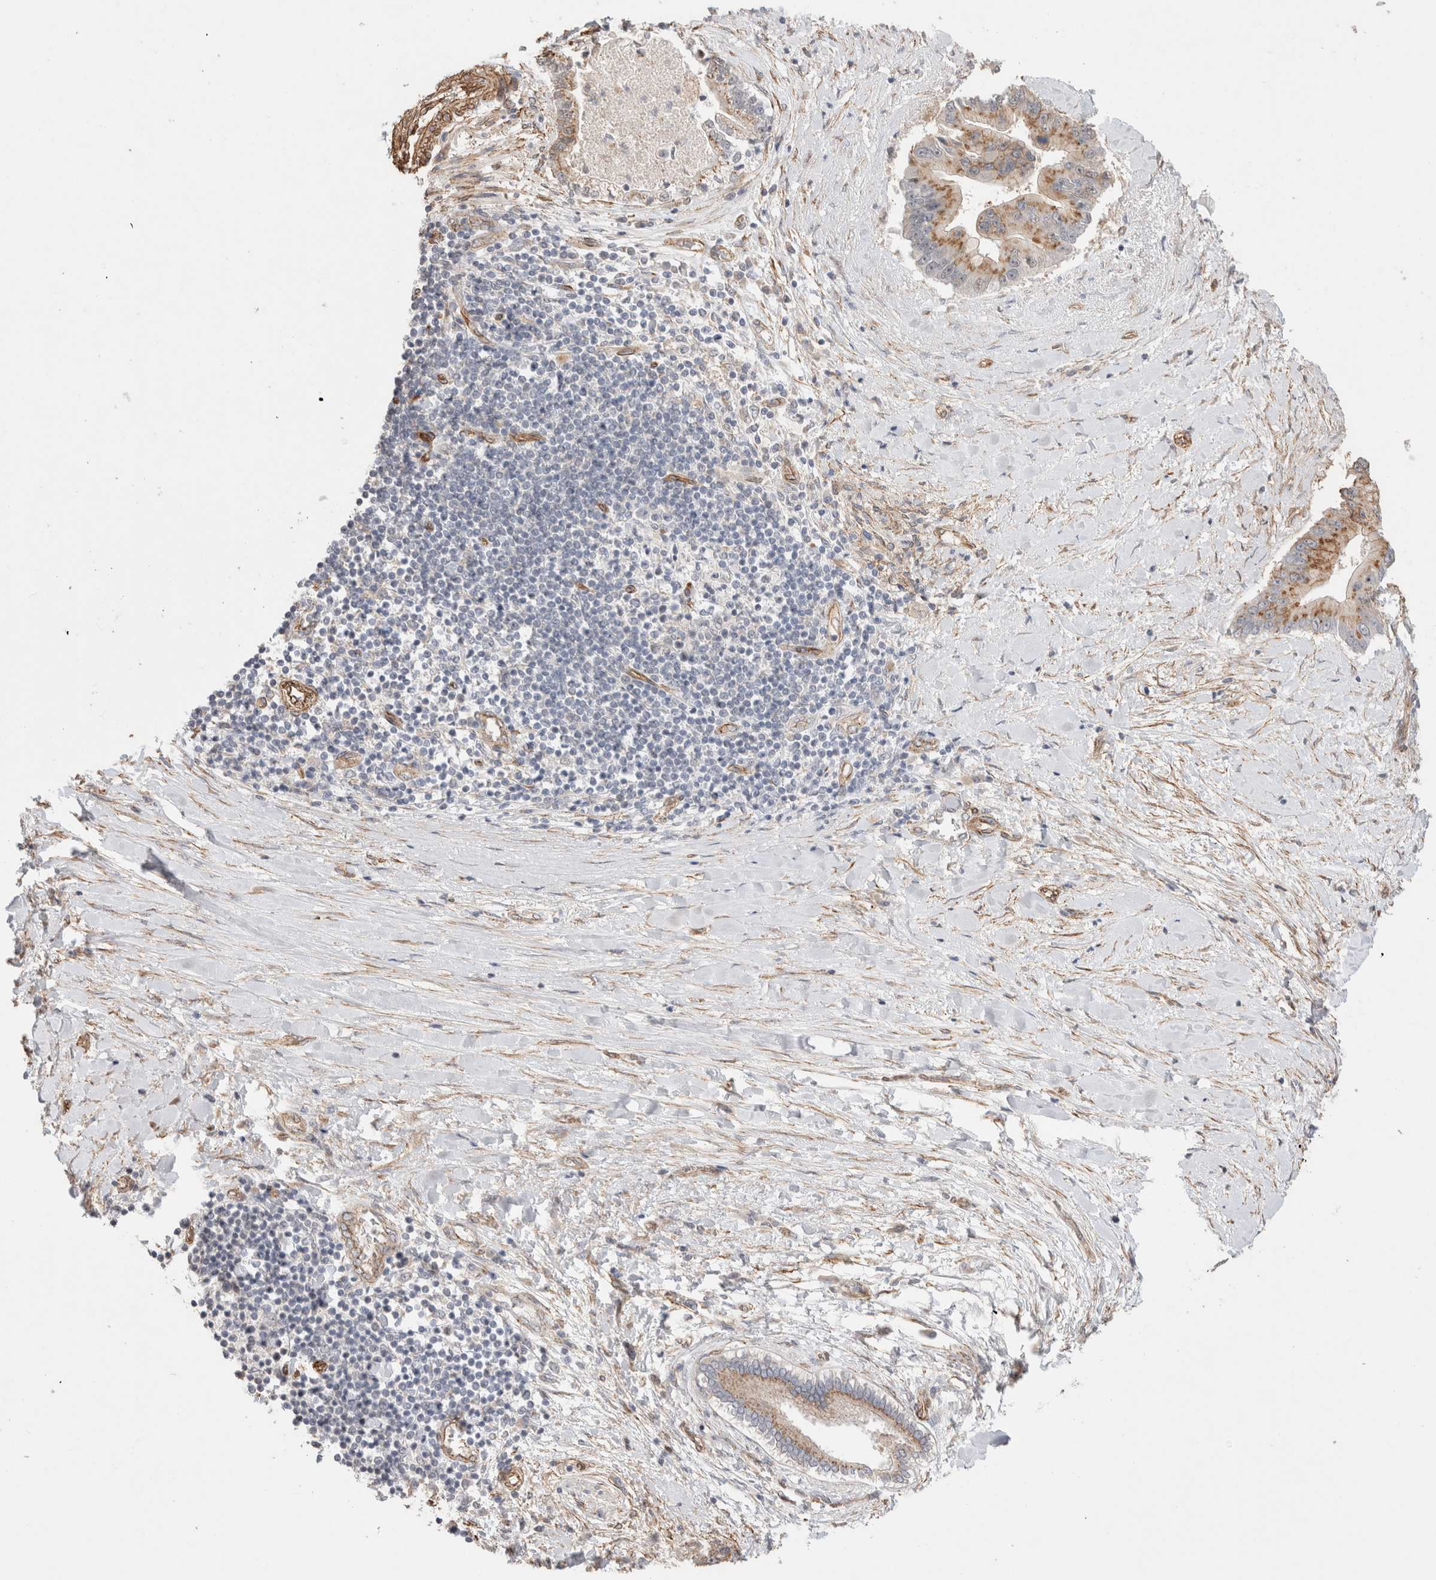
{"staining": {"intensity": "moderate", "quantity": ">75%", "location": "cytoplasmic/membranous"}, "tissue": "liver cancer", "cell_type": "Tumor cells", "image_type": "cancer", "snomed": [{"axis": "morphology", "description": "Cholangiocarcinoma"}, {"axis": "topography", "description": "Liver"}], "caption": "High-power microscopy captured an immunohistochemistry image of cholangiocarcinoma (liver), revealing moderate cytoplasmic/membranous positivity in approximately >75% of tumor cells. (DAB (3,3'-diaminobenzidine) = brown stain, brightfield microscopy at high magnification).", "gene": "CAAP1", "patient": {"sex": "male", "age": 50}}